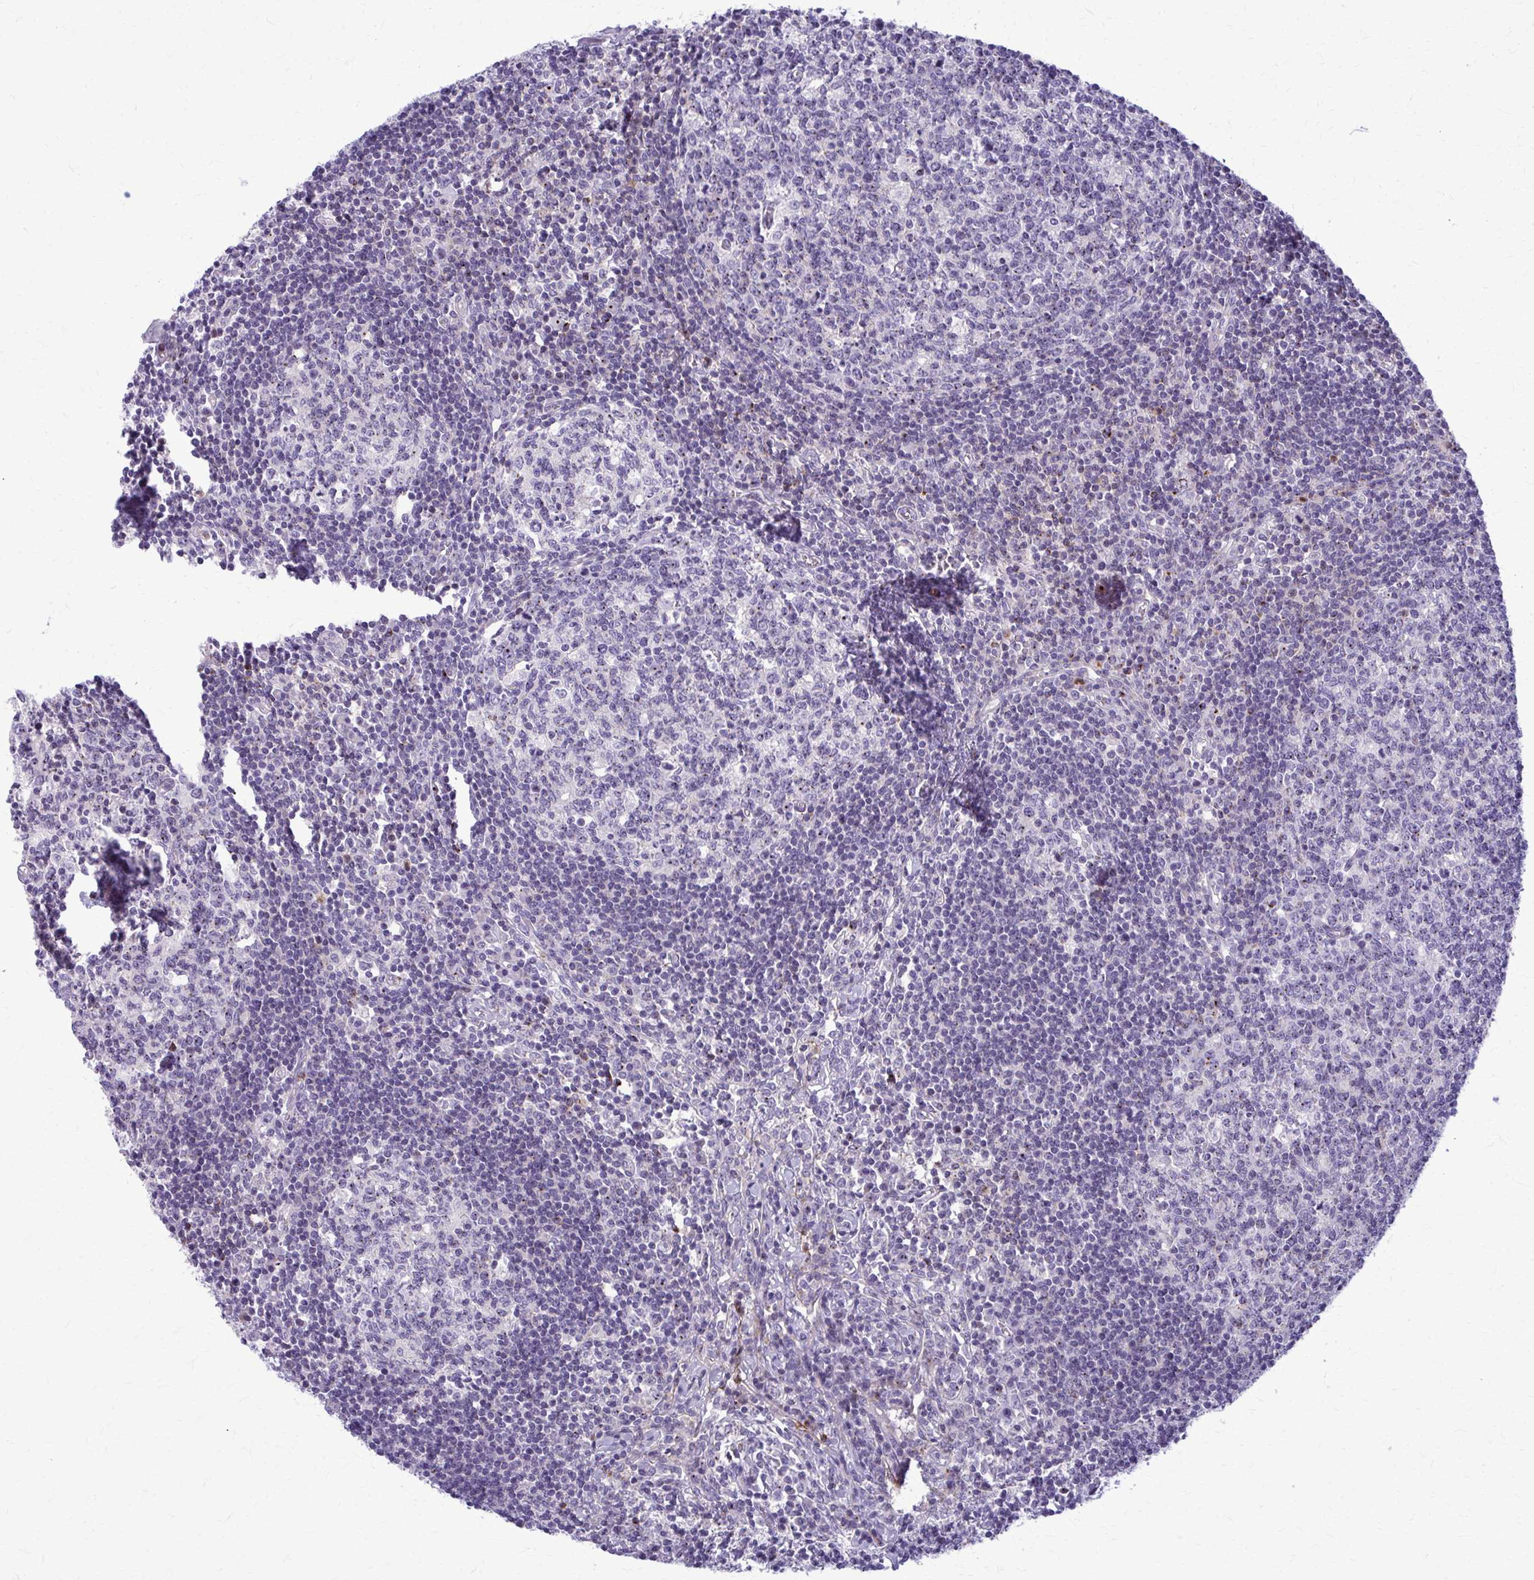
{"staining": {"intensity": "negative", "quantity": "none", "location": "none"}, "tissue": "lymph node", "cell_type": "Germinal center cells", "image_type": "normal", "snomed": [{"axis": "morphology", "description": "Normal tissue, NOS"}, {"axis": "topography", "description": "Lymph node"}], "caption": "DAB (3,3'-diaminobenzidine) immunohistochemical staining of benign human lymph node reveals no significant positivity in germinal center cells. Nuclei are stained in blue.", "gene": "PEDS1", "patient": {"sex": "male", "age": 67}}